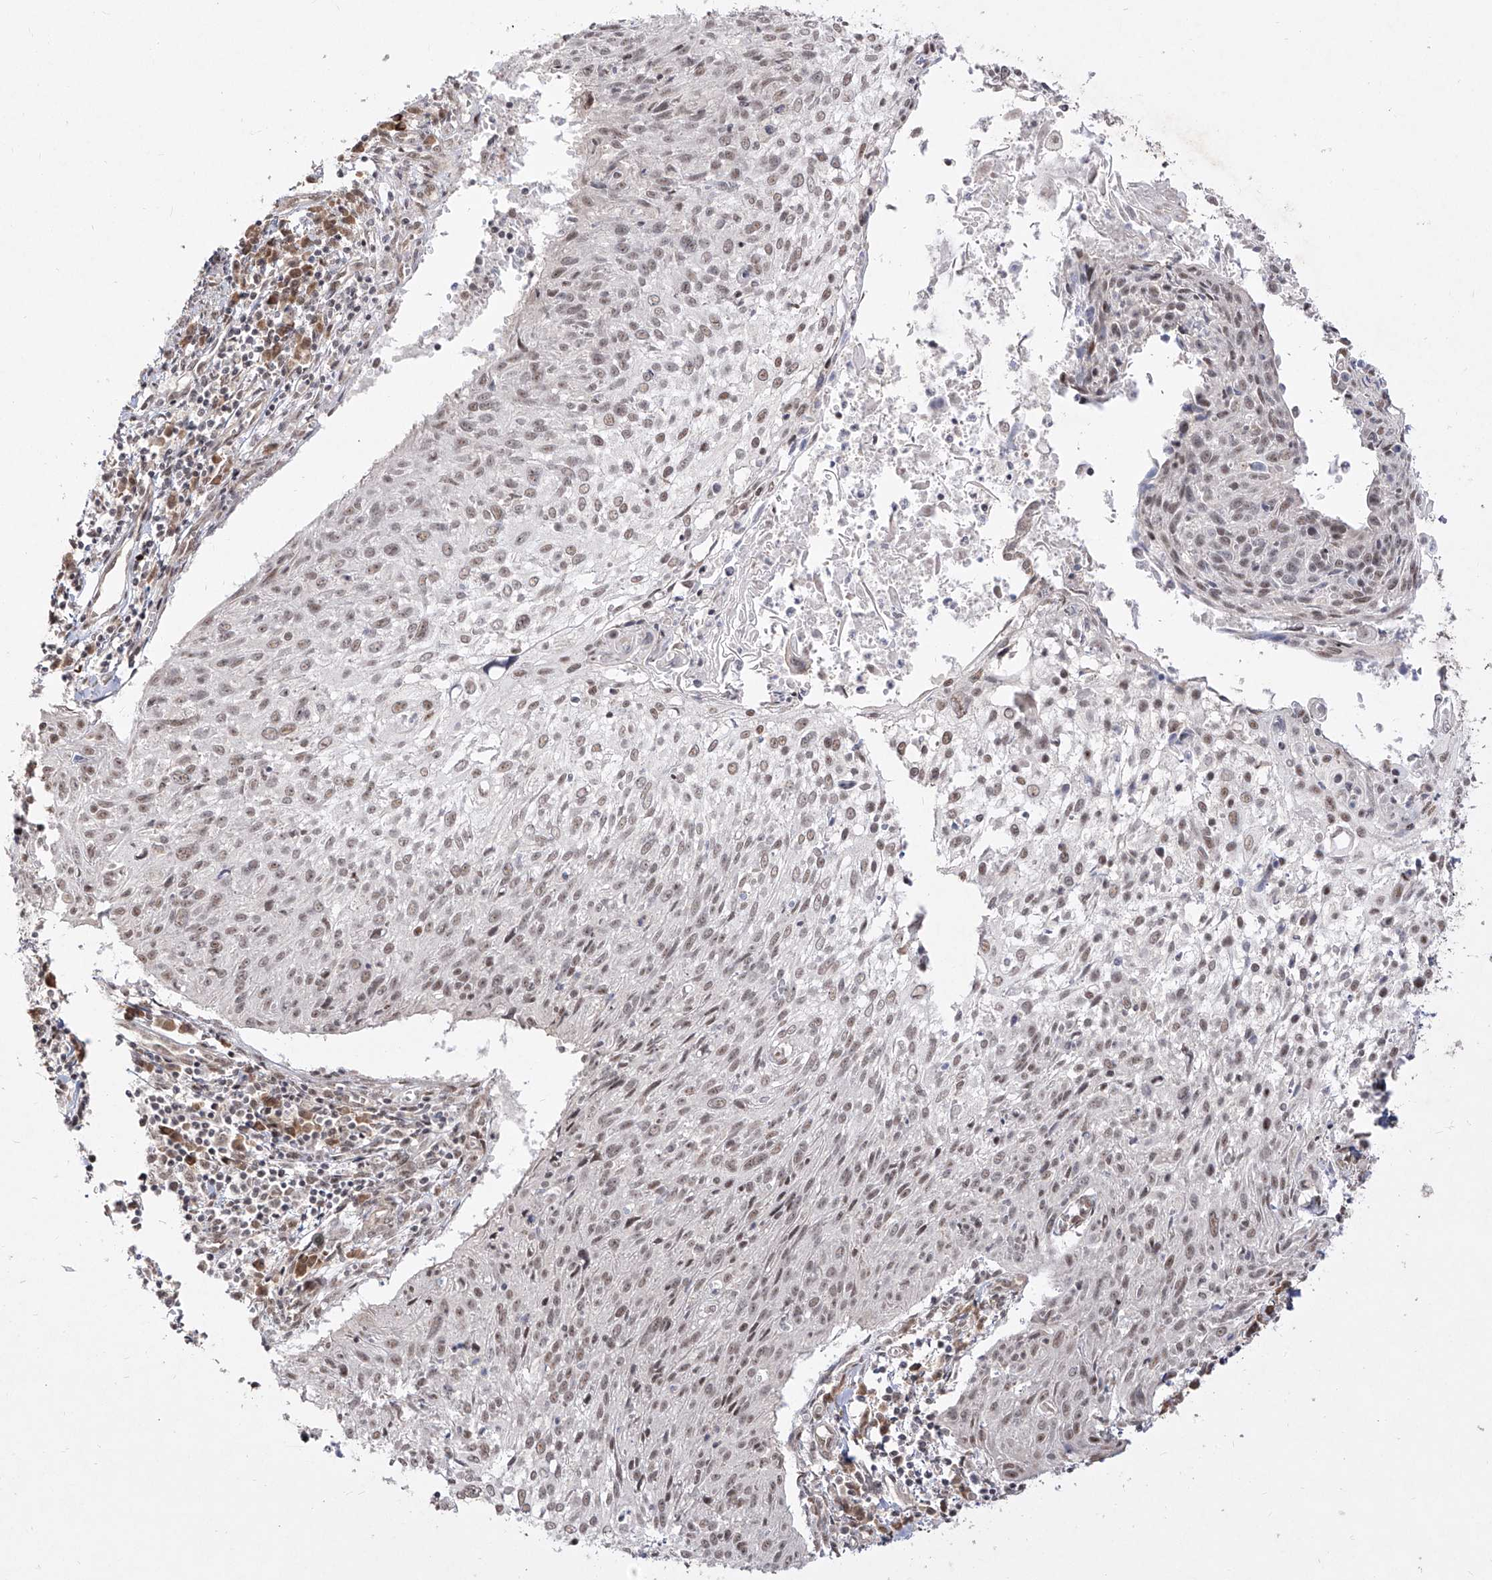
{"staining": {"intensity": "weak", "quantity": ">75%", "location": "nuclear"}, "tissue": "cervical cancer", "cell_type": "Tumor cells", "image_type": "cancer", "snomed": [{"axis": "morphology", "description": "Squamous cell carcinoma, NOS"}, {"axis": "topography", "description": "Cervix"}], "caption": "A histopathology image of cervical cancer (squamous cell carcinoma) stained for a protein displays weak nuclear brown staining in tumor cells.", "gene": "SNRNP27", "patient": {"sex": "female", "age": 51}}